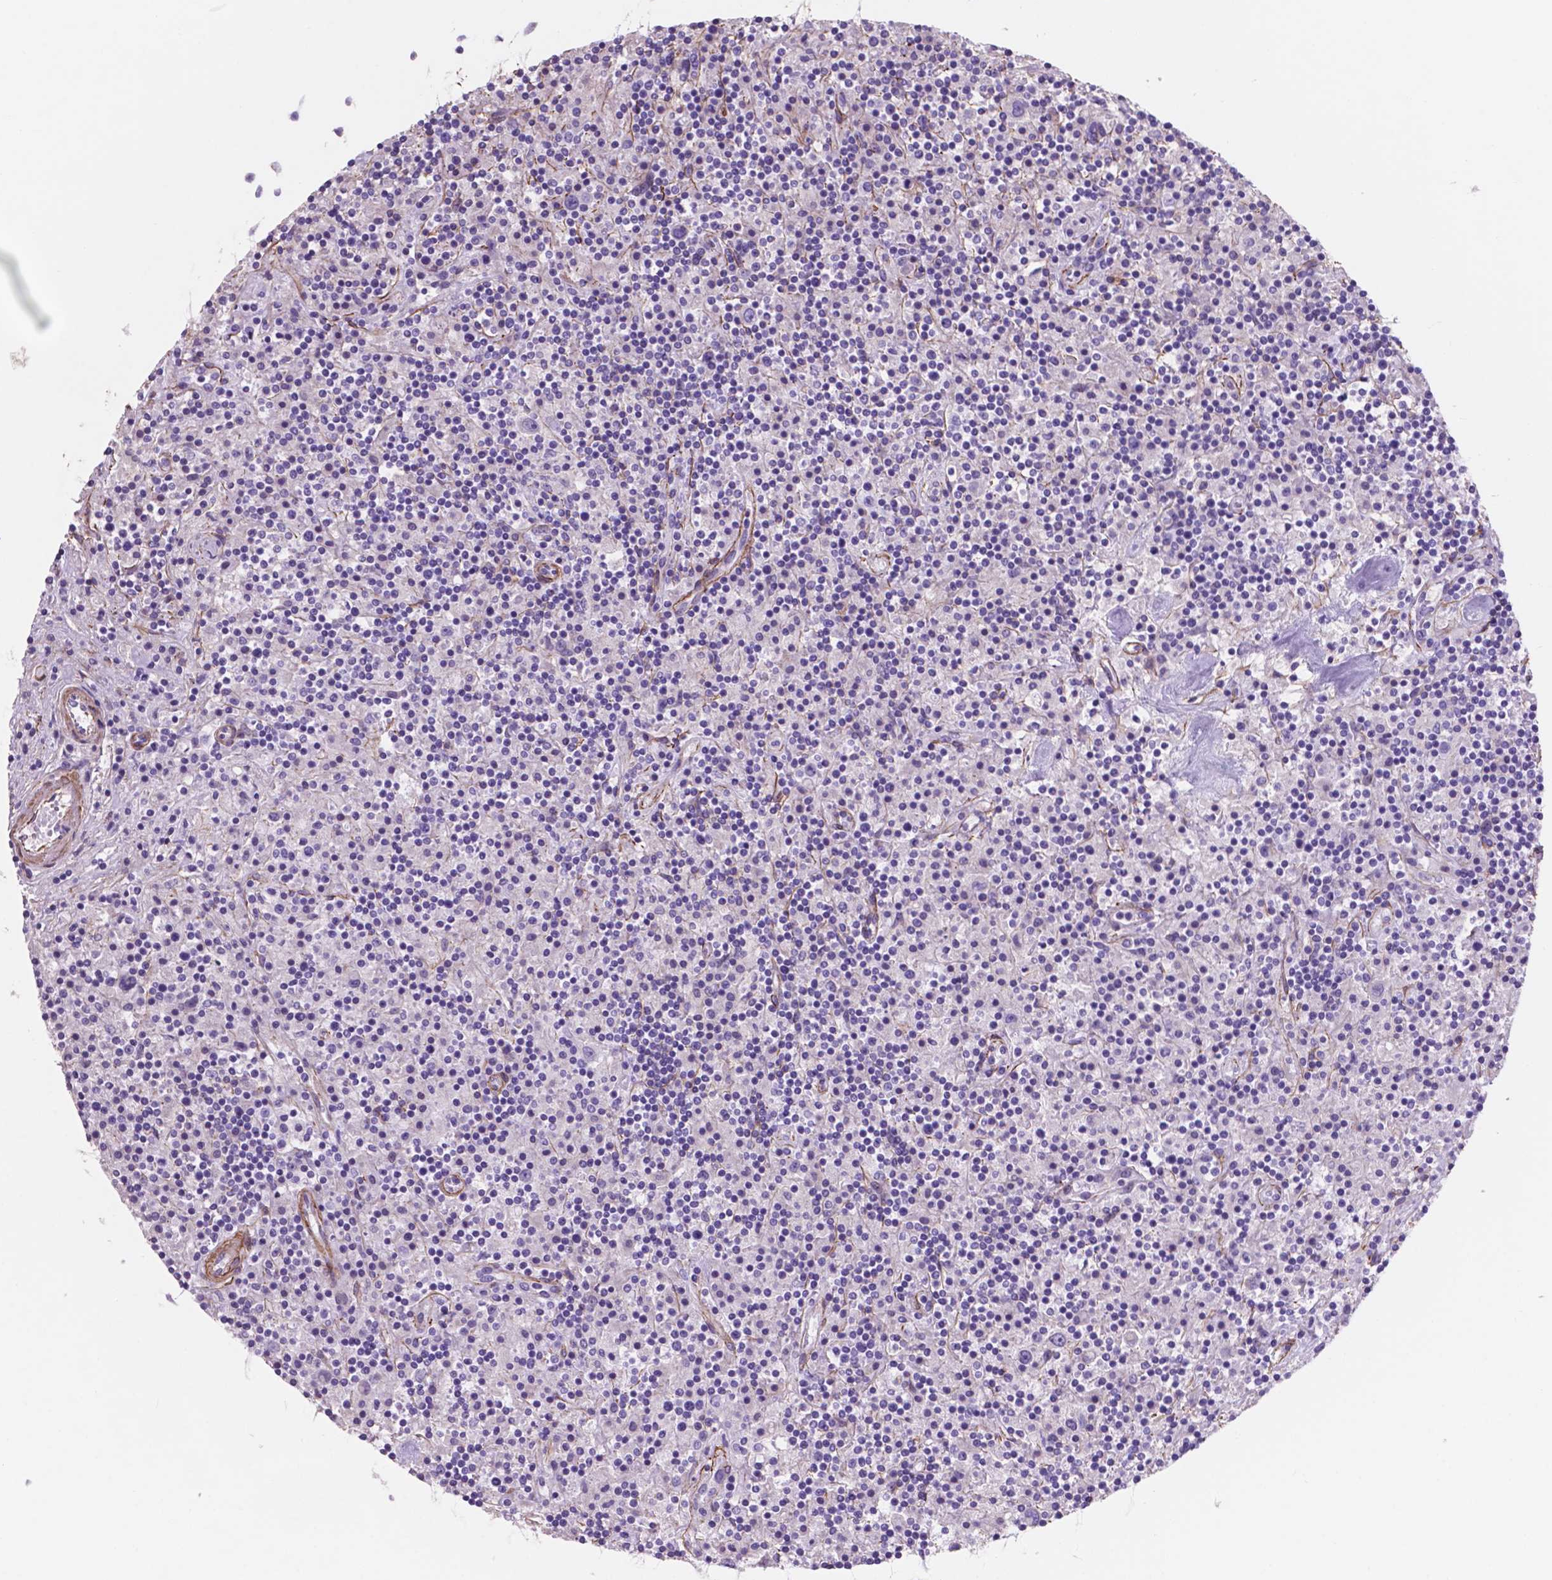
{"staining": {"intensity": "negative", "quantity": "none", "location": "none"}, "tissue": "lymphoma", "cell_type": "Tumor cells", "image_type": "cancer", "snomed": [{"axis": "morphology", "description": "Hodgkin's disease, NOS"}, {"axis": "topography", "description": "Lymph node"}], "caption": "Immunohistochemistry (IHC) of lymphoma displays no staining in tumor cells. Brightfield microscopy of immunohistochemistry (IHC) stained with DAB (3,3'-diaminobenzidine) (brown) and hematoxylin (blue), captured at high magnification.", "gene": "TOR2A", "patient": {"sex": "male", "age": 70}}